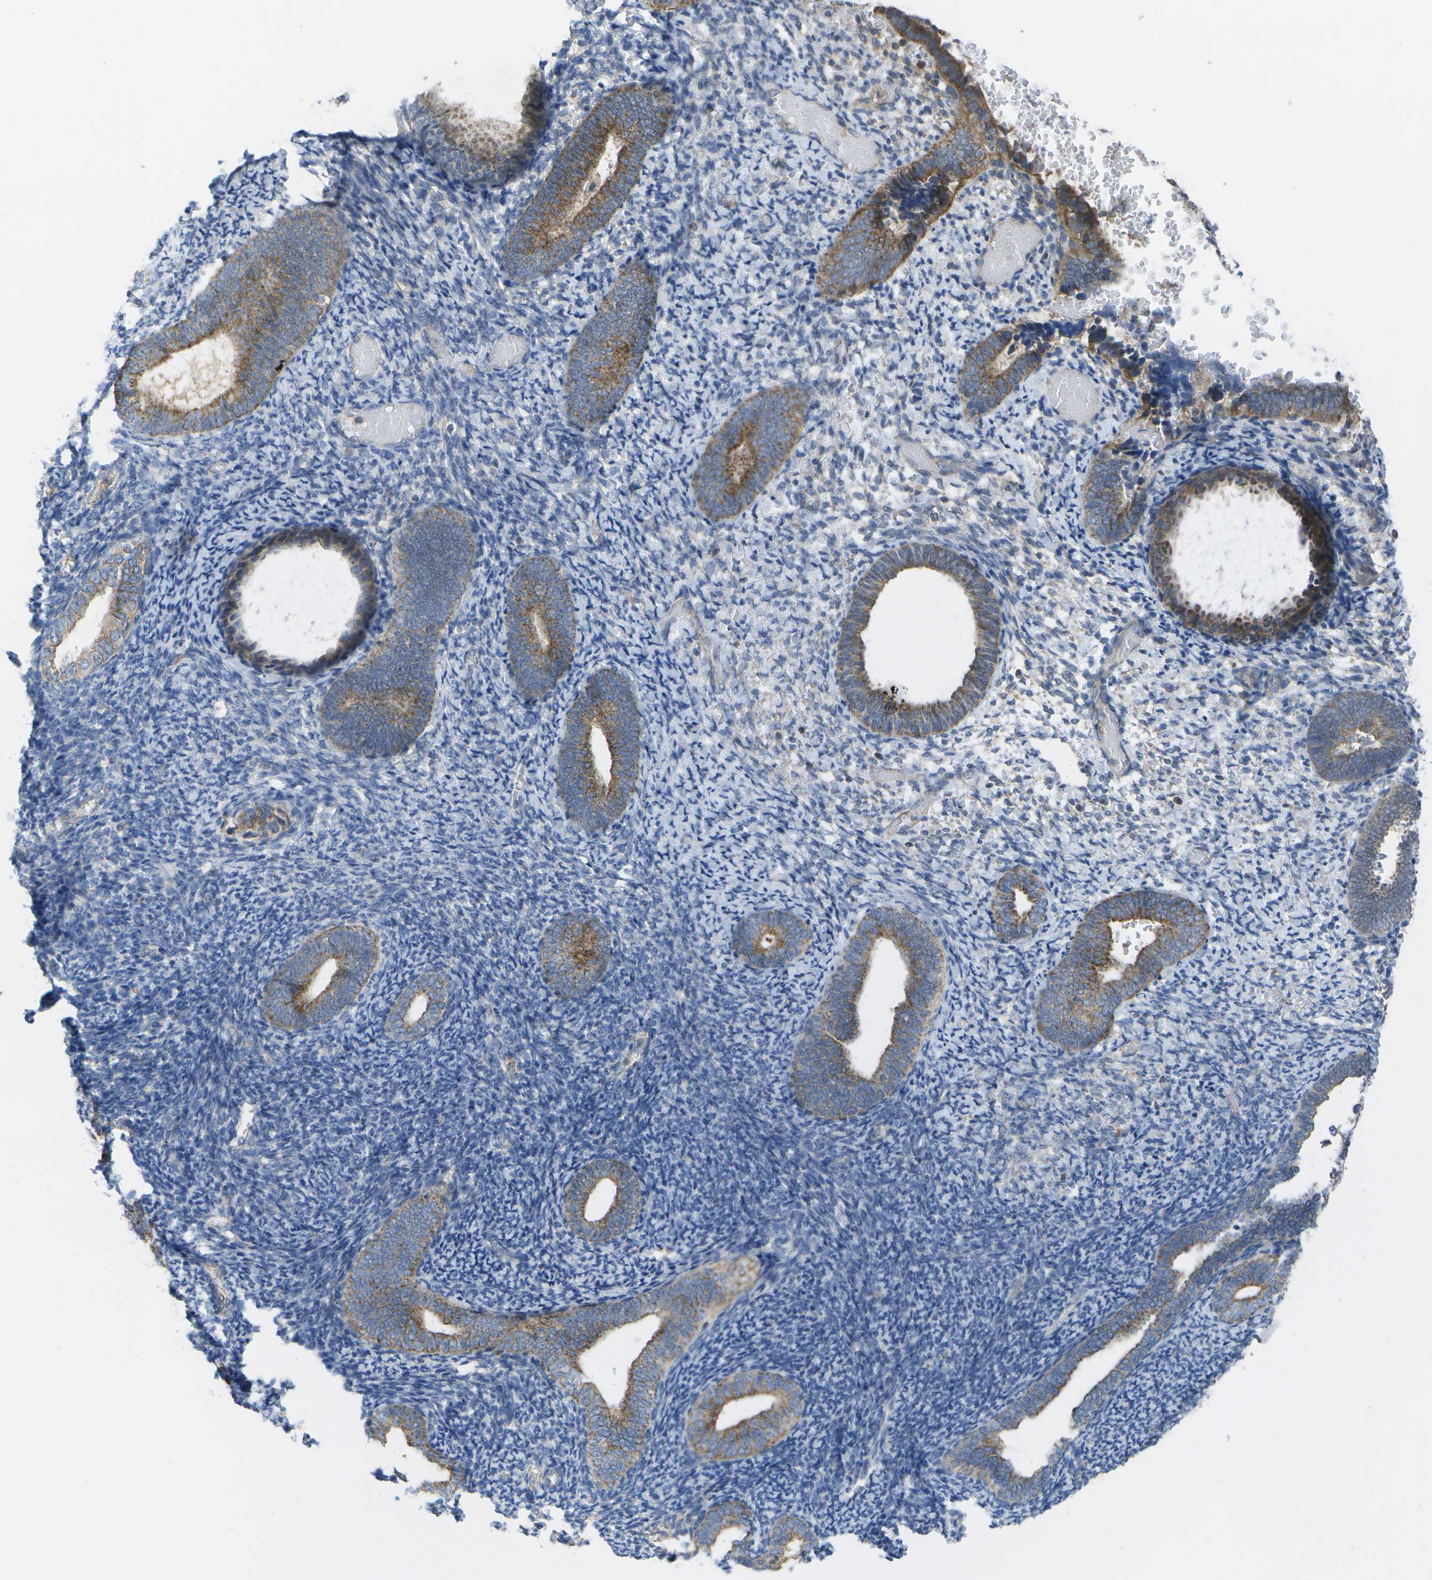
{"staining": {"intensity": "negative", "quantity": "none", "location": "none"}, "tissue": "endometrium", "cell_type": "Cells in endometrial stroma", "image_type": "normal", "snomed": [{"axis": "morphology", "description": "Normal tissue, NOS"}, {"axis": "topography", "description": "Endometrium"}], "caption": "Immunohistochemistry micrograph of unremarkable endometrium: human endometrium stained with DAB (3,3'-diaminobenzidine) shows no significant protein positivity in cells in endometrial stroma. Brightfield microscopy of IHC stained with DAB (brown) and hematoxylin (blue), captured at high magnification.", "gene": "DPM3", "patient": {"sex": "female", "age": 66}}